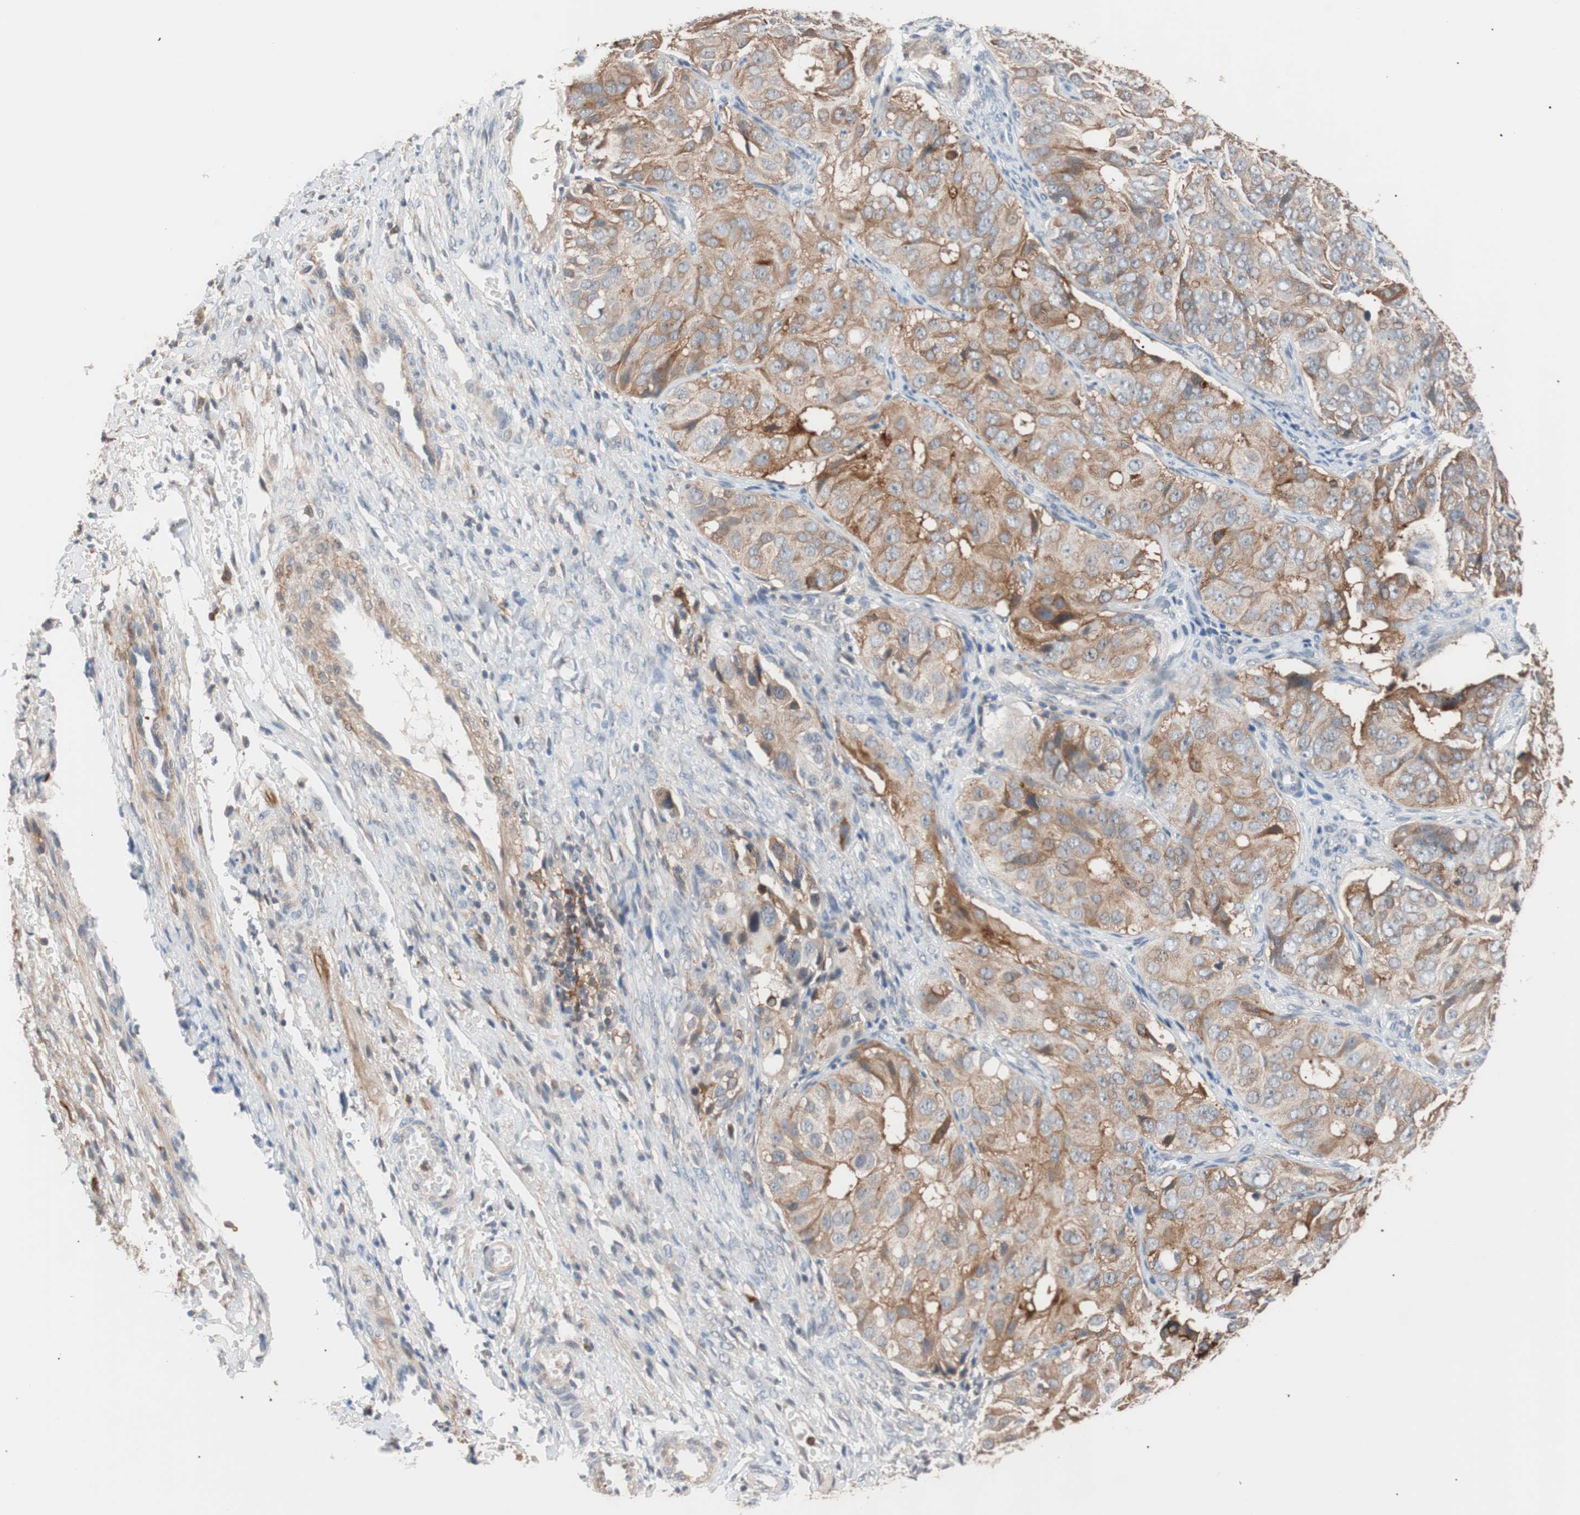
{"staining": {"intensity": "moderate", "quantity": ">75%", "location": "cytoplasmic/membranous"}, "tissue": "ovarian cancer", "cell_type": "Tumor cells", "image_type": "cancer", "snomed": [{"axis": "morphology", "description": "Carcinoma, endometroid"}, {"axis": "topography", "description": "Ovary"}], "caption": "A histopathology image of ovarian endometroid carcinoma stained for a protein demonstrates moderate cytoplasmic/membranous brown staining in tumor cells.", "gene": "LITAF", "patient": {"sex": "female", "age": 51}}